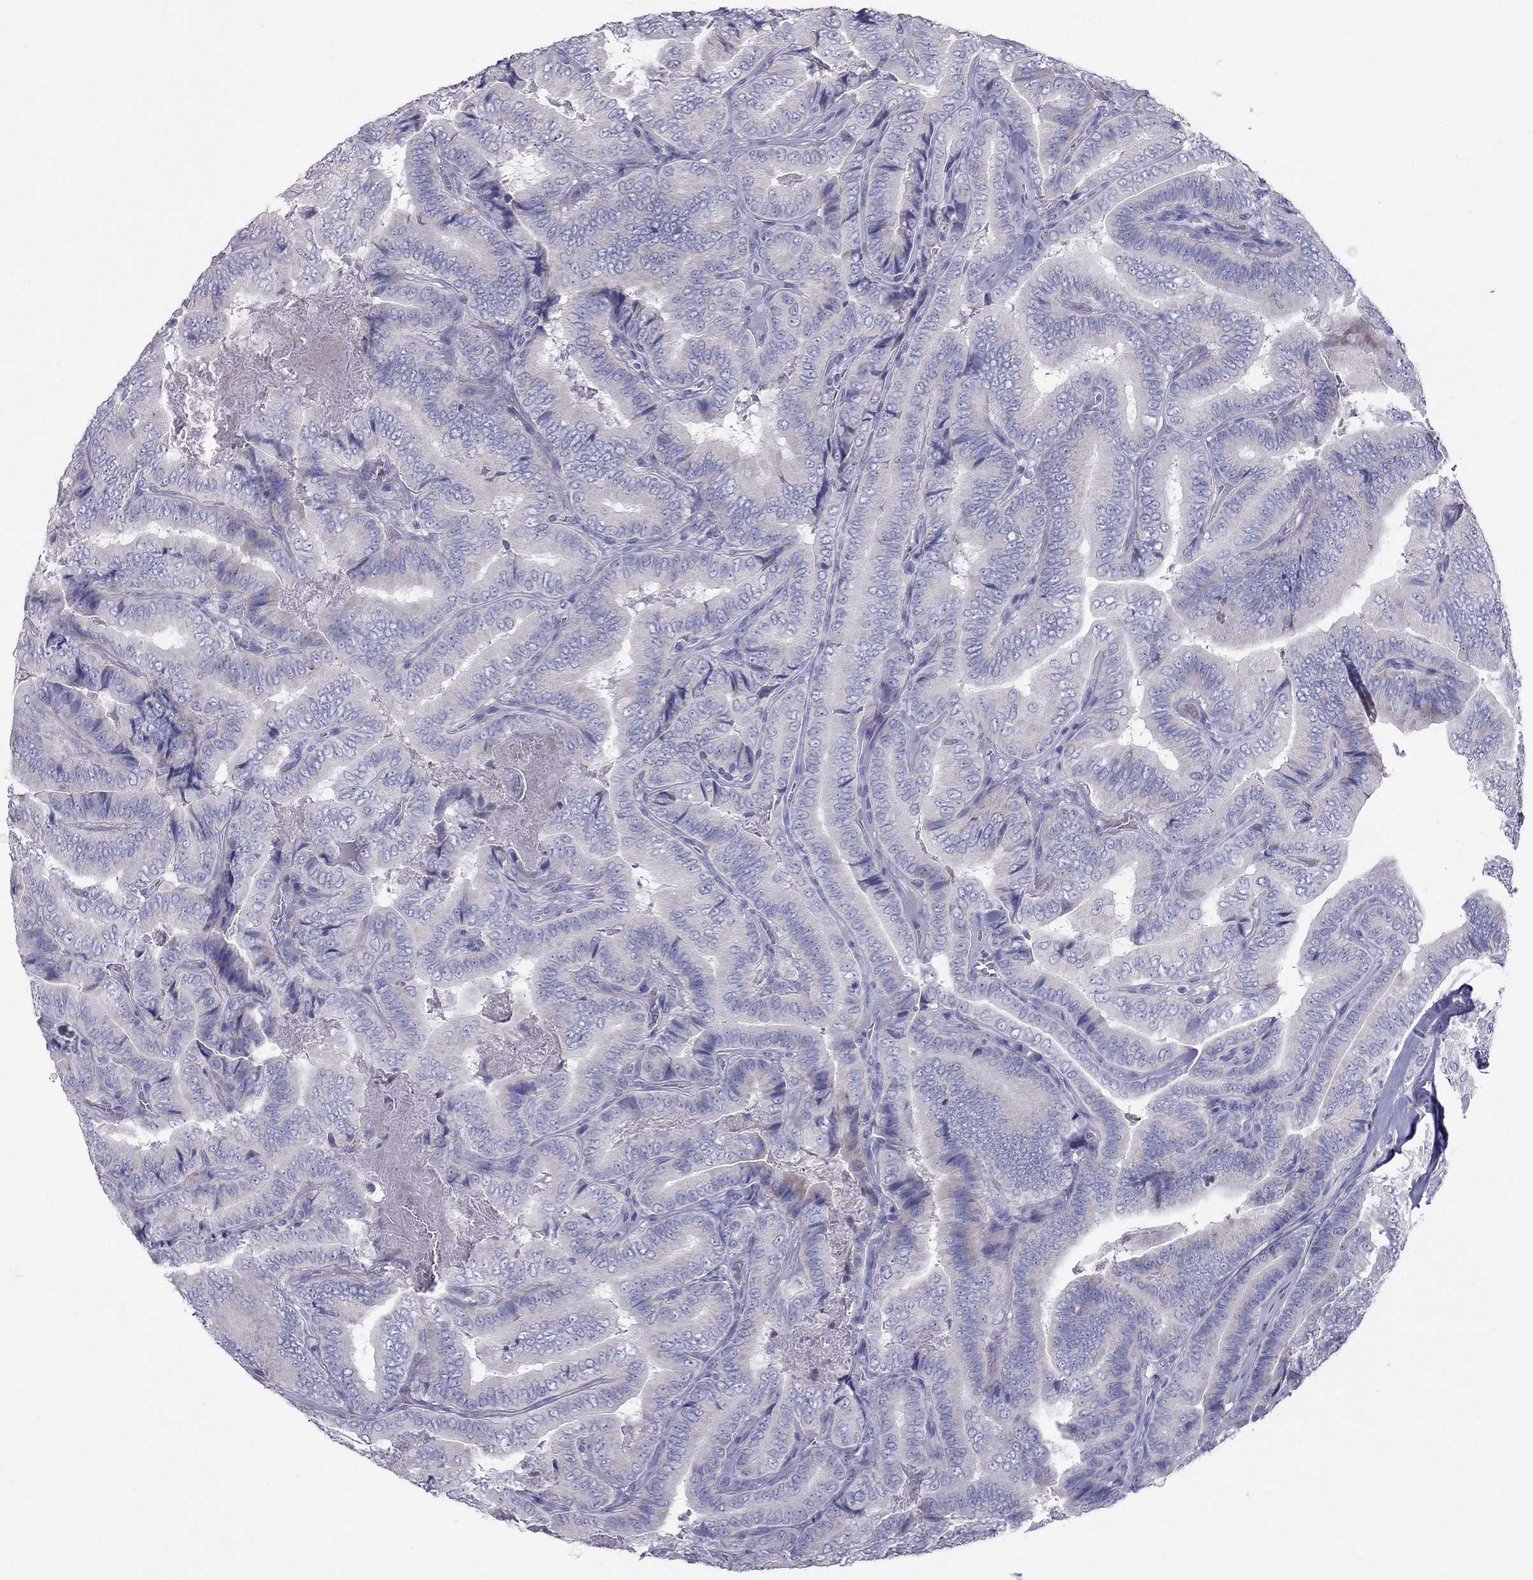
{"staining": {"intensity": "negative", "quantity": "none", "location": "none"}, "tissue": "thyroid cancer", "cell_type": "Tumor cells", "image_type": "cancer", "snomed": [{"axis": "morphology", "description": "Papillary adenocarcinoma, NOS"}, {"axis": "topography", "description": "Thyroid gland"}], "caption": "Thyroid papillary adenocarcinoma was stained to show a protein in brown. There is no significant expression in tumor cells.", "gene": "MUC16", "patient": {"sex": "male", "age": 61}}